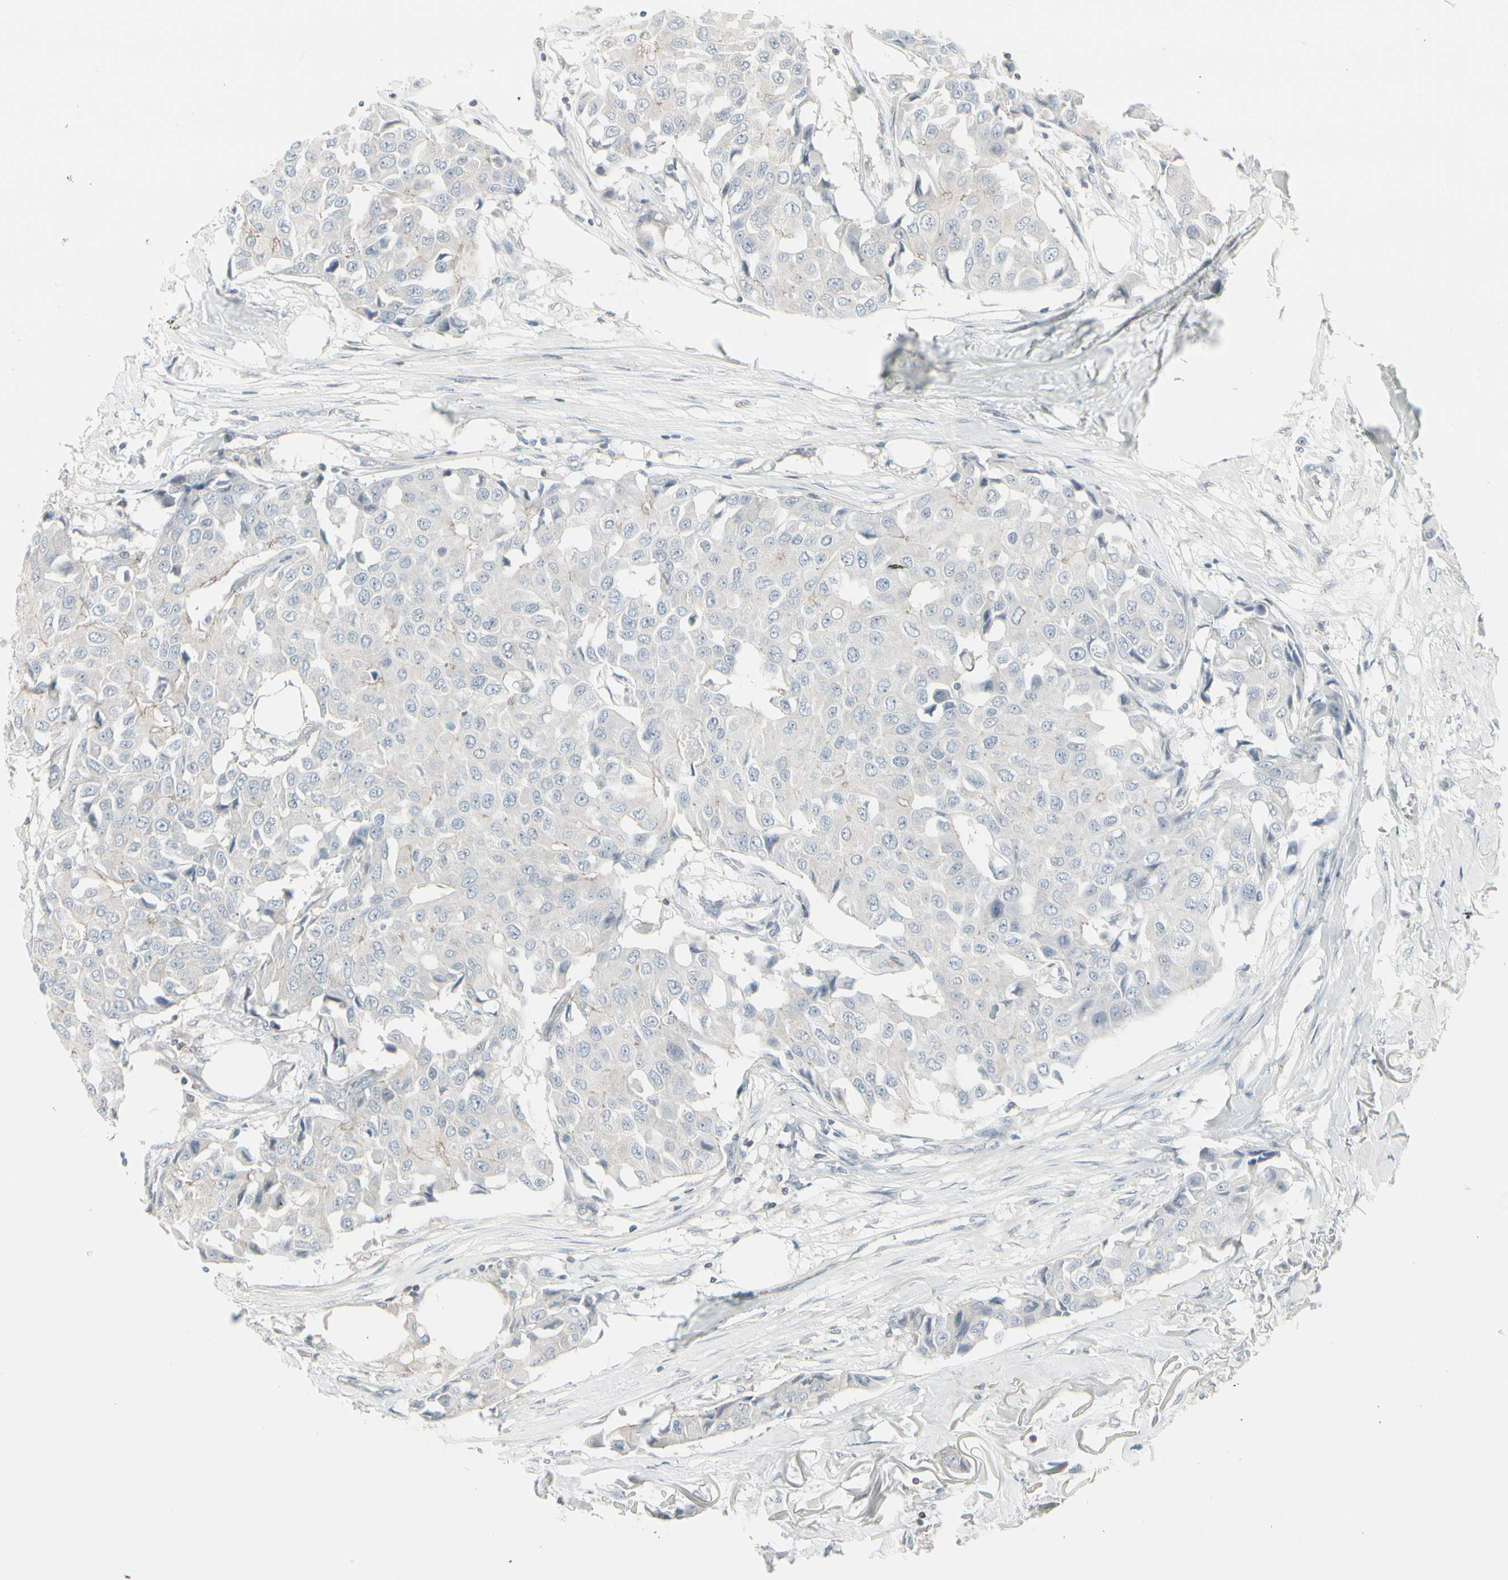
{"staining": {"intensity": "negative", "quantity": "none", "location": "none"}, "tissue": "breast cancer", "cell_type": "Tumor cells", "image_type": "cancer", "snomed": [{"axis": "morphology", "description": "Duct carcinoma"}, {"axis": "topography", "description": "Breast"}], "caption": "Human breast cancer (intraductal carcinoma) stained for a protein using immunohistochemistry (IHC) displays no expression in tumor cells.", "gene": "EPS15", "patient": {"sex": "female", "age": 80}}